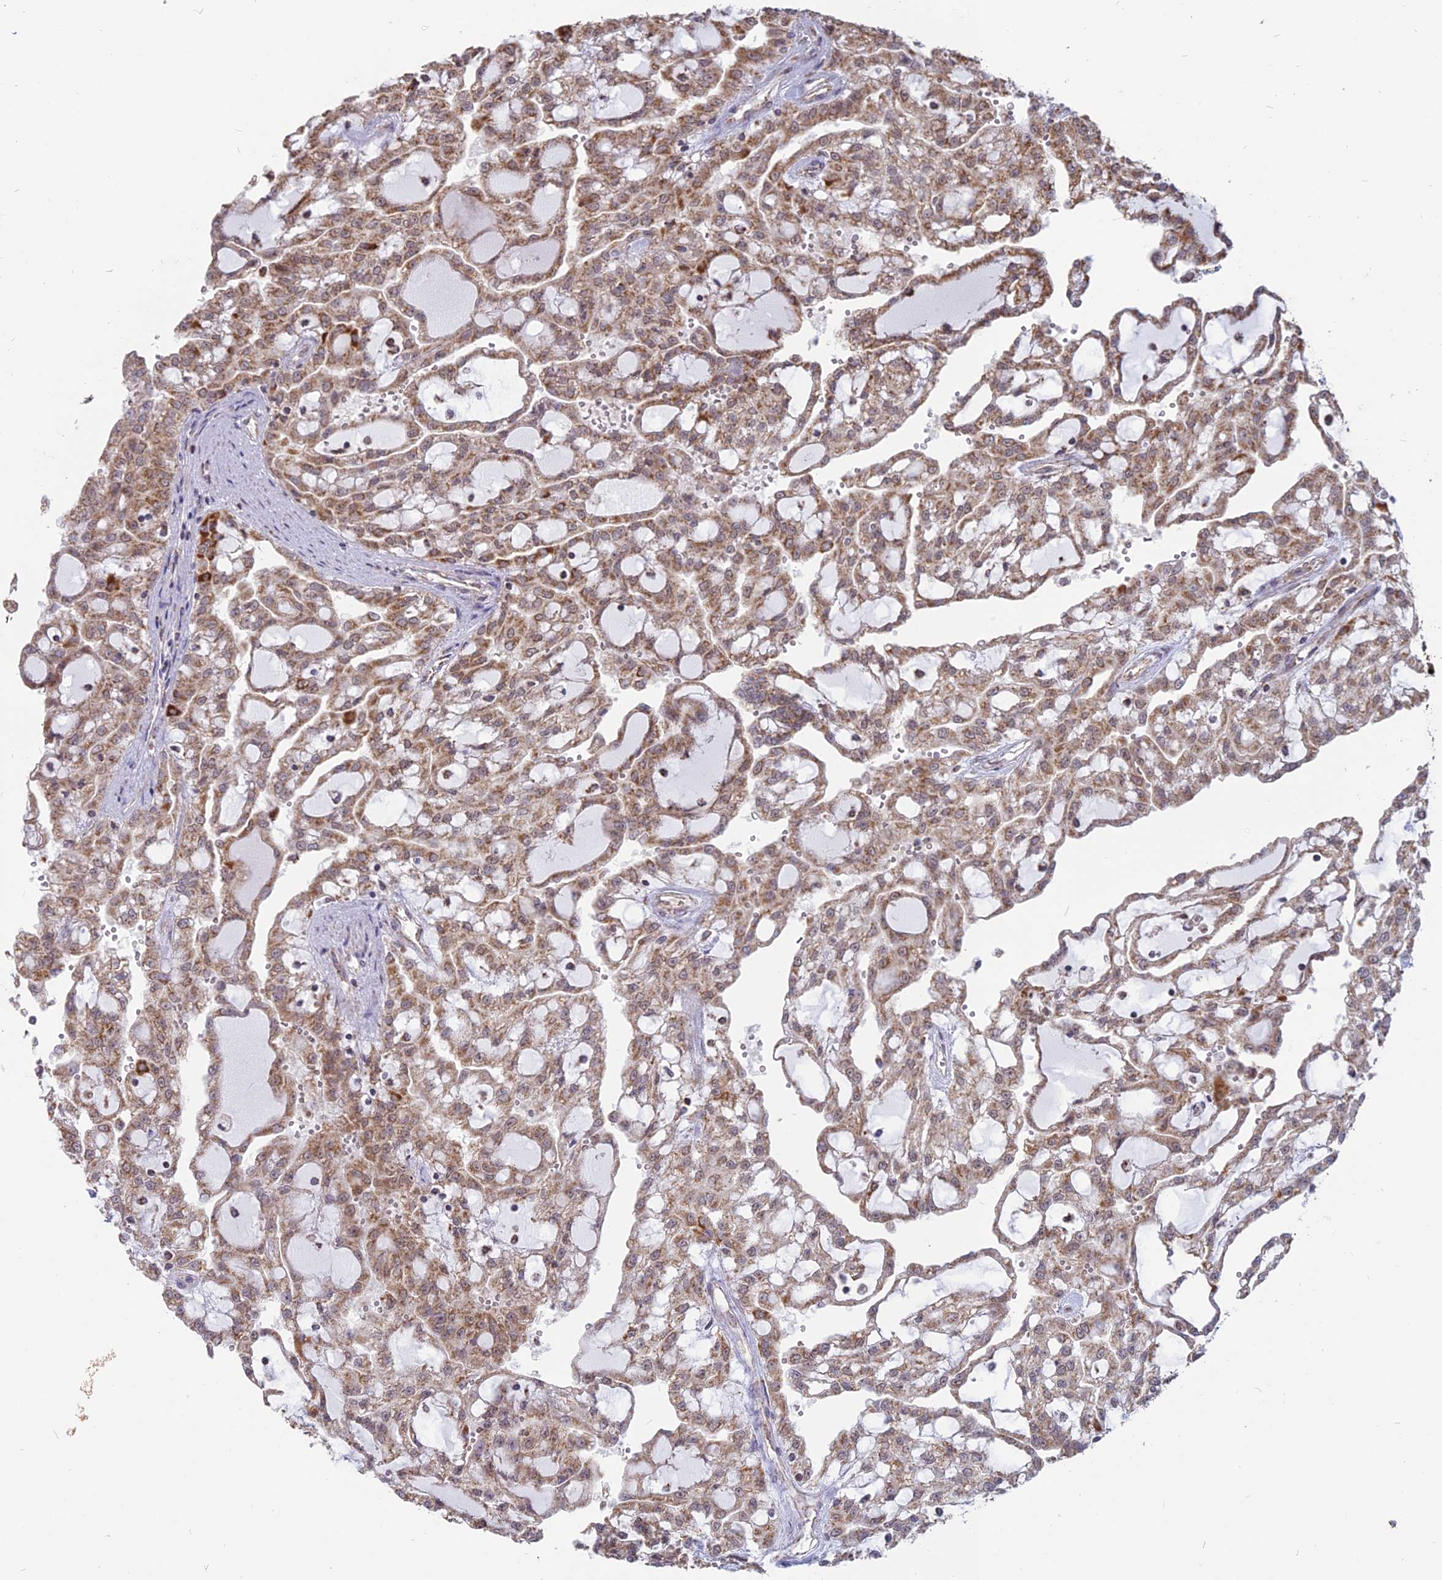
{"staining": {"intensity": "moderate", "quantity": ">75%", "location": "cytoplasmic/membranous"}, "tissue": "renal cancer", "cell_type": "Tumor cells", "image_type": "cancer", "snomed": [{"axis": "morphology", "description": "Adenocarcinoma, NOS"}, {"axis": "topography", "description": "Kidney"}], "caption": "High-magnification brightfield microscopy of renal cancer (adenocarcinoma) stained with DAB (brown) and counterstained with hematoxylin (blue). tumor cells exhibit moderate cytoplasmic/membranous staining is identified in approximately>75% of cells. (Stains: DAB (3,3'-diaminobenzidine) in brown, nuclei in blue, Microscopy: brightfield microscopy at high magnification).", "gene": "ARHGAP40", "patient": {"sex": "male", "age": 63}}